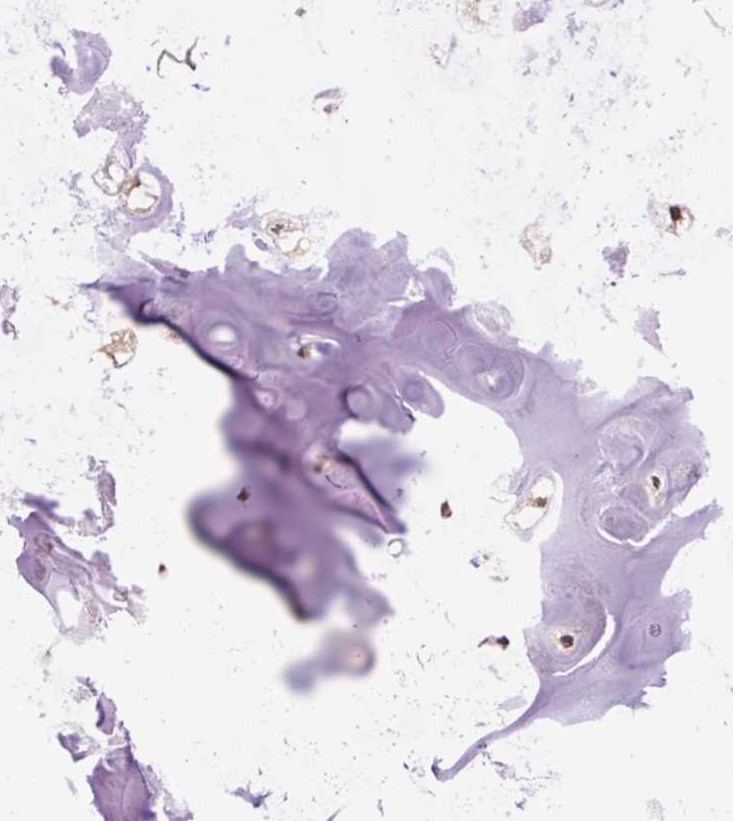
{"staining": {"intensity": "weak", "quantity": ">75%", "location": "cytoplasmic/membranous"}, "tissue": "adipose tissue", "cell_type": "Adipocytes", "image_type": "normal", "snomed": [{"axis": "morphology", "description": "Normal tissue, NOS"}, {"axis": "morphology", "description": "Degeneration, NOS"}, {"axis": "topography", "description": "Cartilage tissue"}, {"axis": "topography", "description": "Lung"}], "caption": "Adipose tissue stained with DAB (3,3'-diaminobenzidine) immunohistochemistry reveals low levels of weak cytoplasmic/membranous expression in about >75% of adipocytes. Using DAB (brown) and hematoxylin (blue) stains, captured at high magnification using brightfield microscopy.", "gene": "TPT1", "patient": {"sex": "female", "age": 61}}